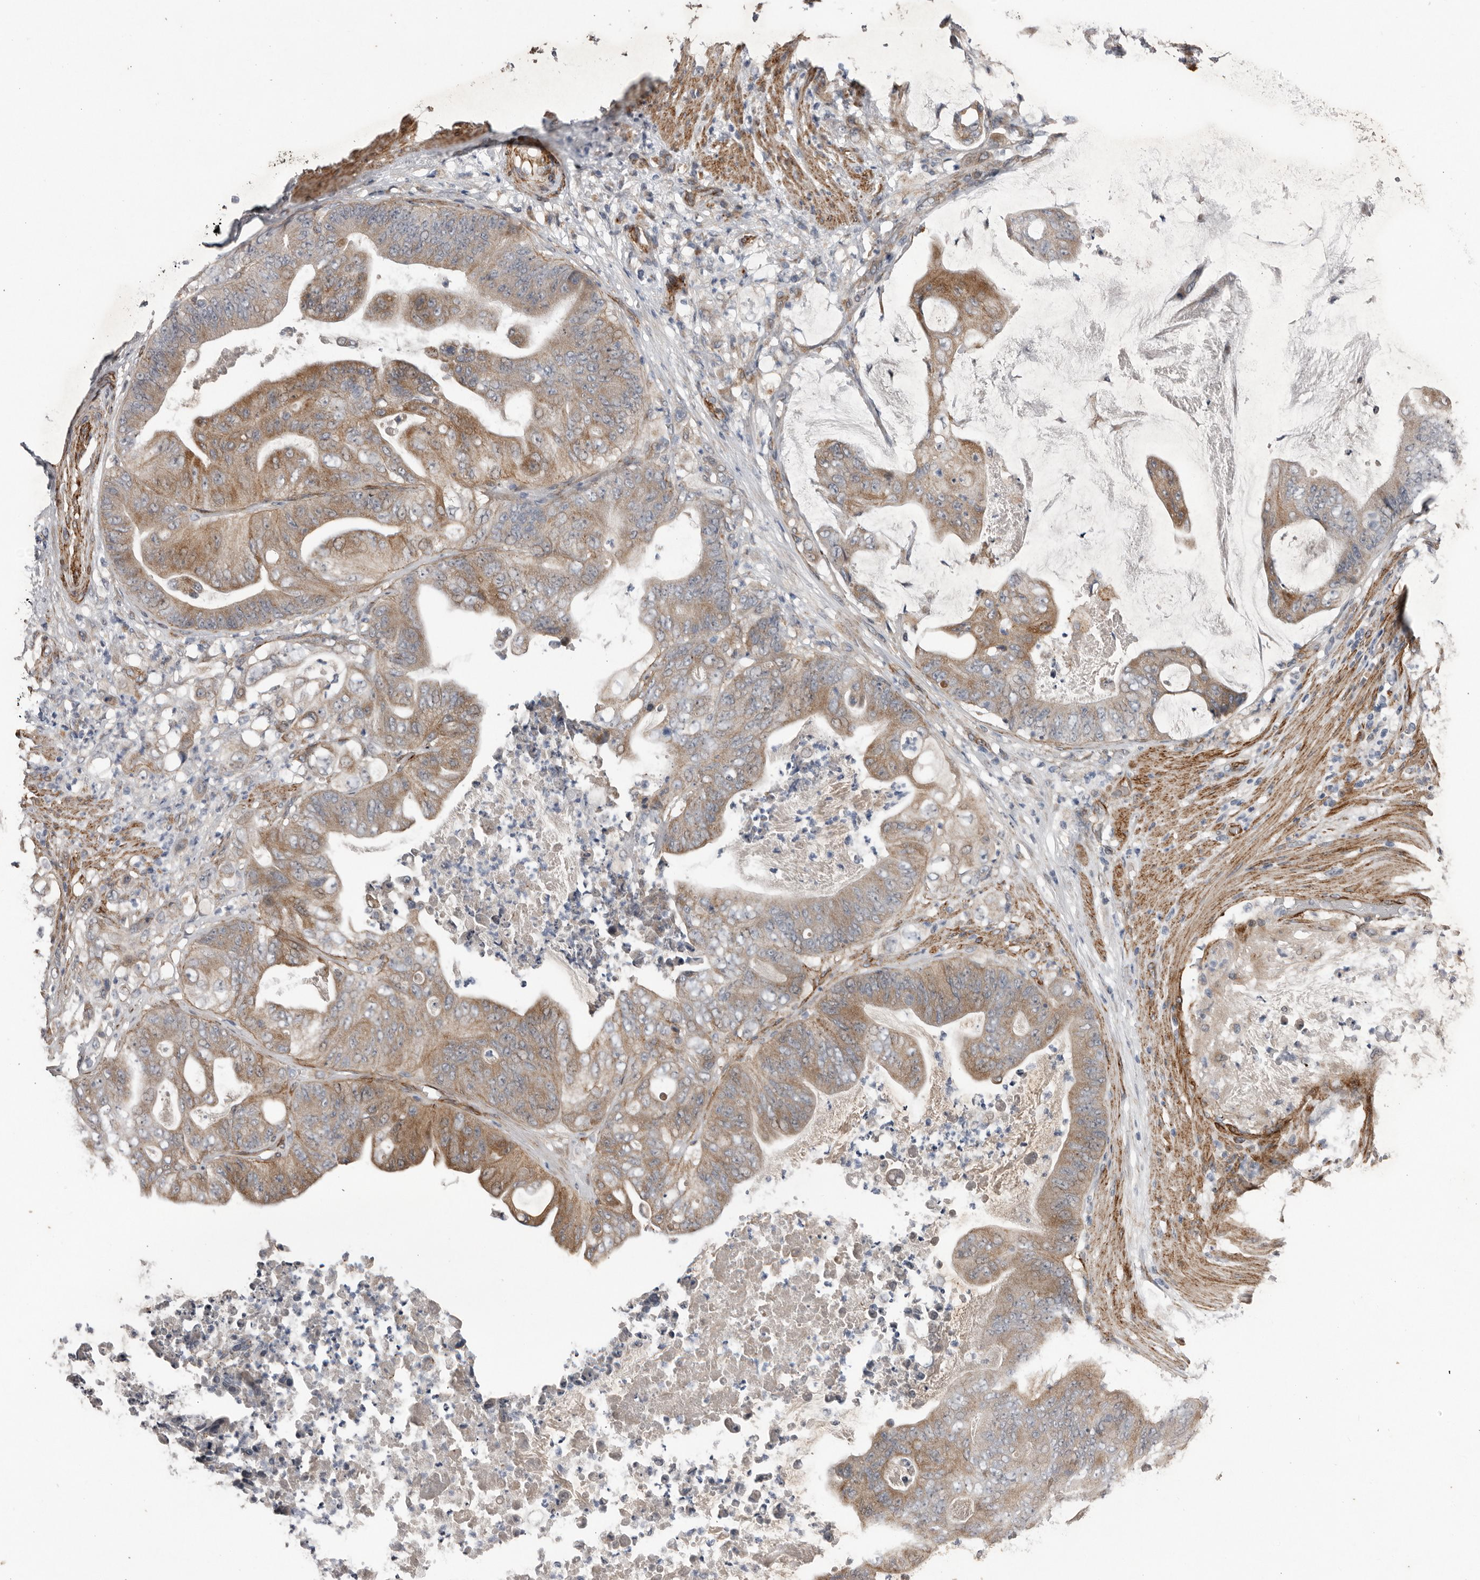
{"staining": {"intensity": "moderate", "quantity": ">75%", "location": "cytoplasmic/membranous"}, "tissue": "stomach cancer", "cell_type": "Tumor cells", "image_type": "cancer", "snomed": [{"axis": "morphology", "description": "Adenocarcinoma, NOS"}, {"axis": "topography", "description": "Stomach"}], "caption": "This image reveals immunohistochemistry (IHC) staining of stomach cancer (adenocarcinoma), with medium moderate cytoplasmic/membranous expression in about >75% of tumor cells.", "gene": "RANBP17", "patient": {"sex": "female", "age": 73}}